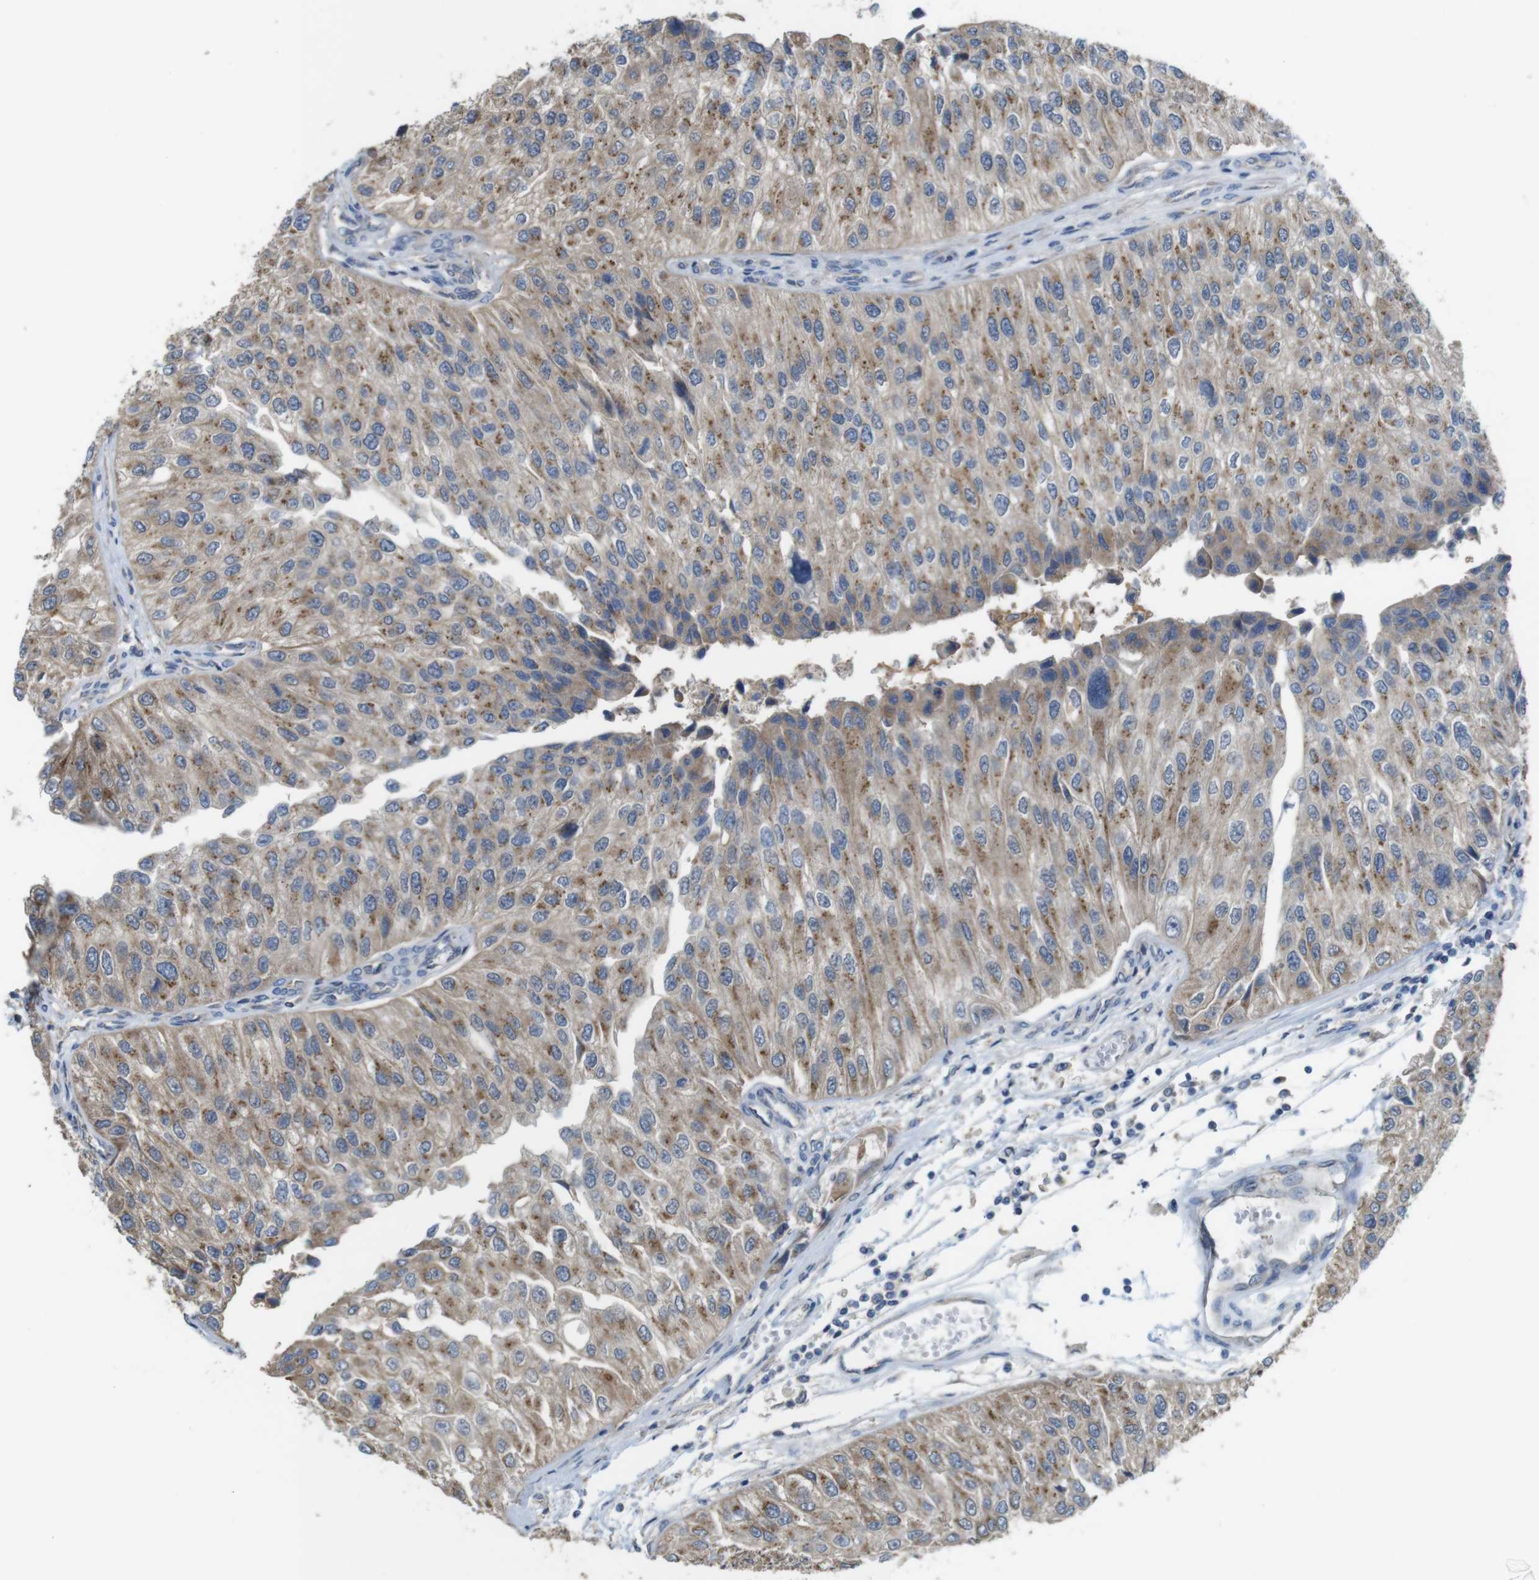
{"staining": {"intensity": "moderate", "quantity": ">75%", "location": "cytoplasmic/membranous"}, "tissue": "urothelial cancer", "cell_type": "Tumor cells", "image_type": "cancer", "snomed": [{"axis": "morphology", "description": "Urothelial carcinoma, High grade"}, {"axis": "topography", "description": "Kidney"}, {"axis": "topography", "description": "Urinary bladder"}], "caption": "There is medium levels of moderate cytoplasmic/membranous staining in tumor cells of urothelial cancer, as demonstrated by immunohistochemical staining (brown color).", "gene": "CDC34", "patient": {"sex": "male", "age": 77}}